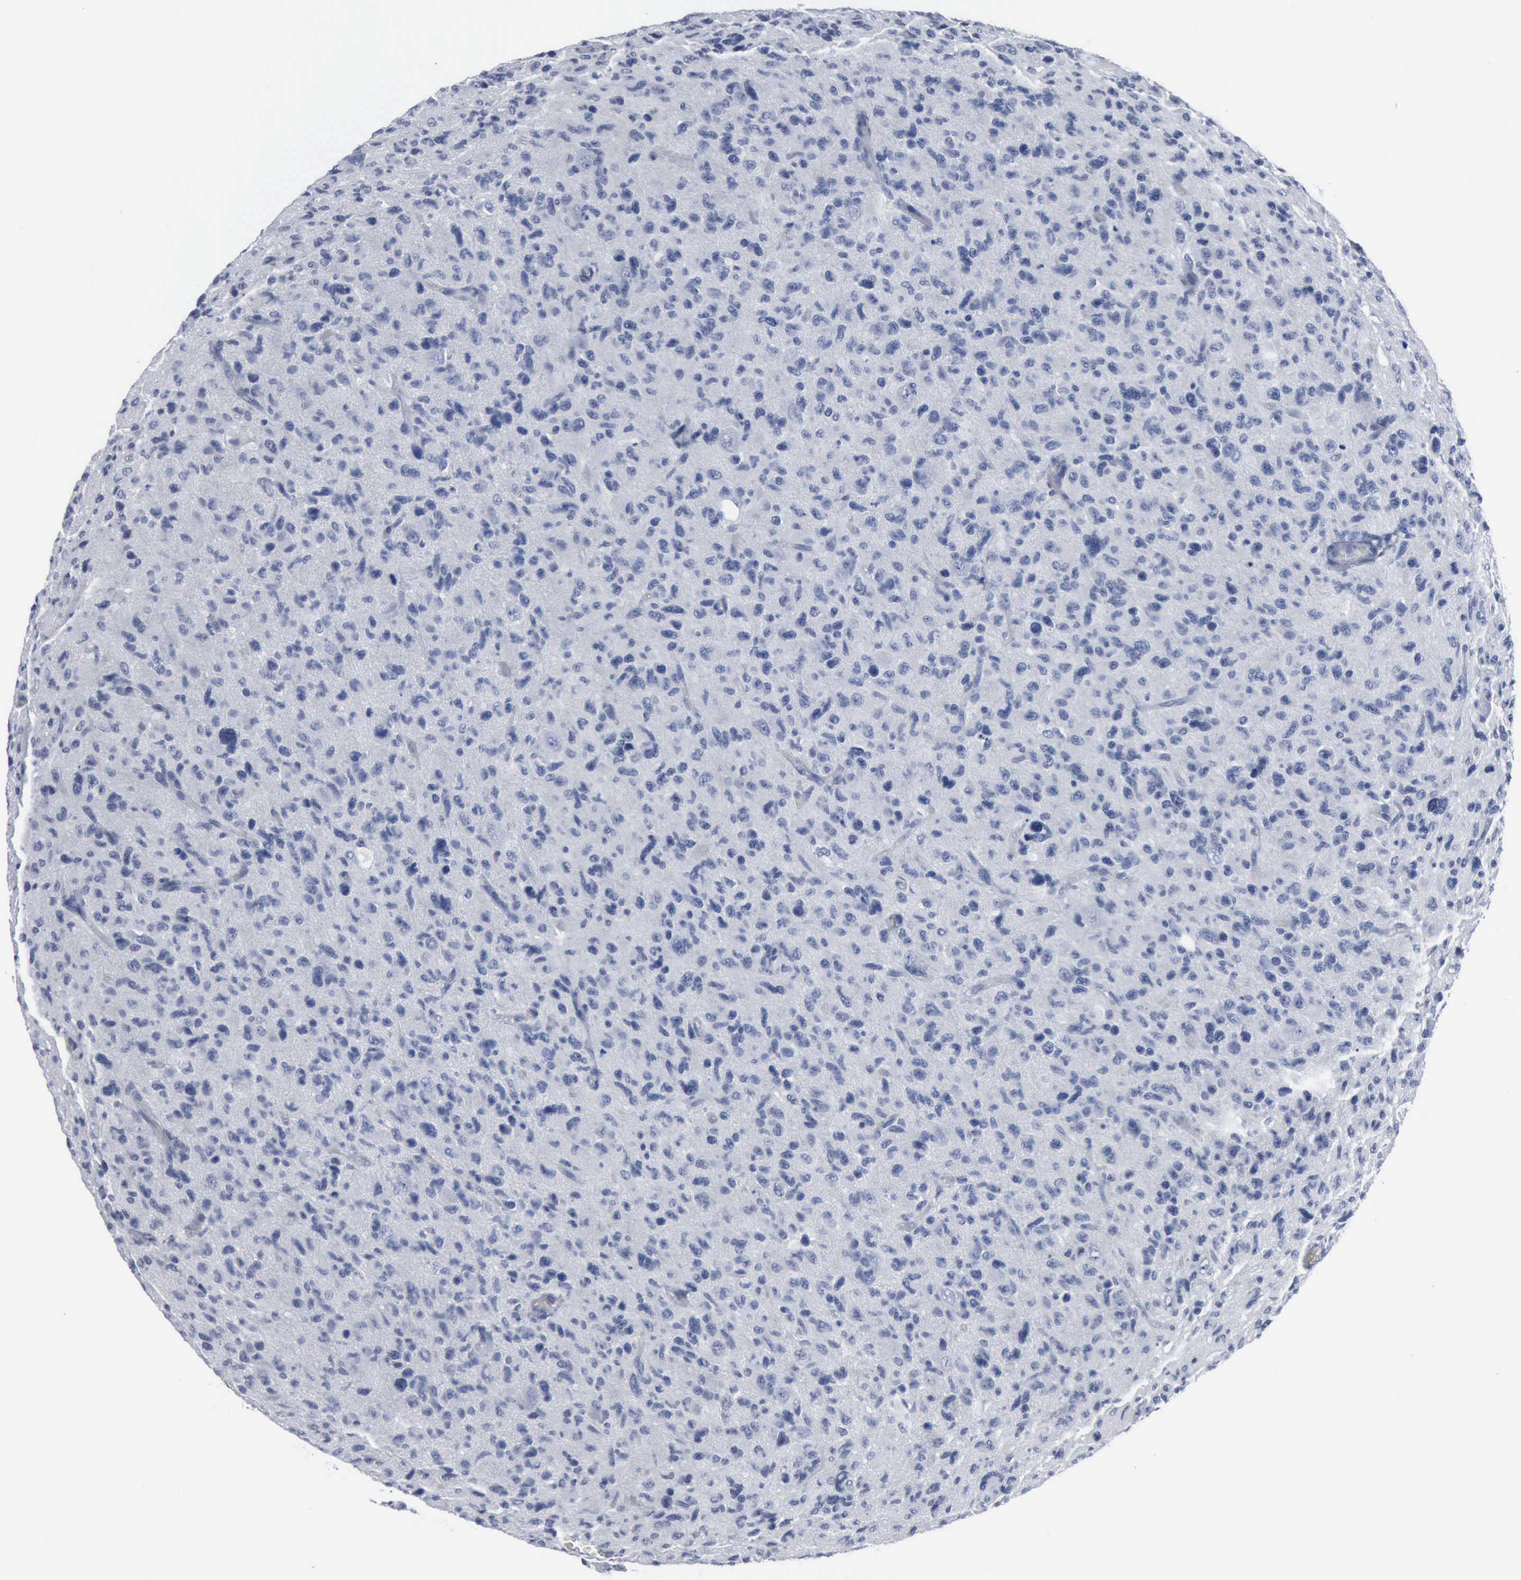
{"staining": {"intensity": "negative", "quantity": "none", "location": "none"}, "tissue": "glioma", "cell_type": "Tumor cells", "image_type": "cancer", "snomed": [{"axis": "morphology", "description": "Glioma, malignant, High grade"}, {"axis": "topography", "description": "Brain"}], "caption": "Immunohistochemical staining of malignant high-grade glioma displays no significant staining in tumor cells. The staining is performed using DAB (3,3'-diaminobenzidine) brown chromogen with nuclei counter-stained in using hematoxylin.", "gene": "DMD", "patient": {"sex": "female", "age": 60}}